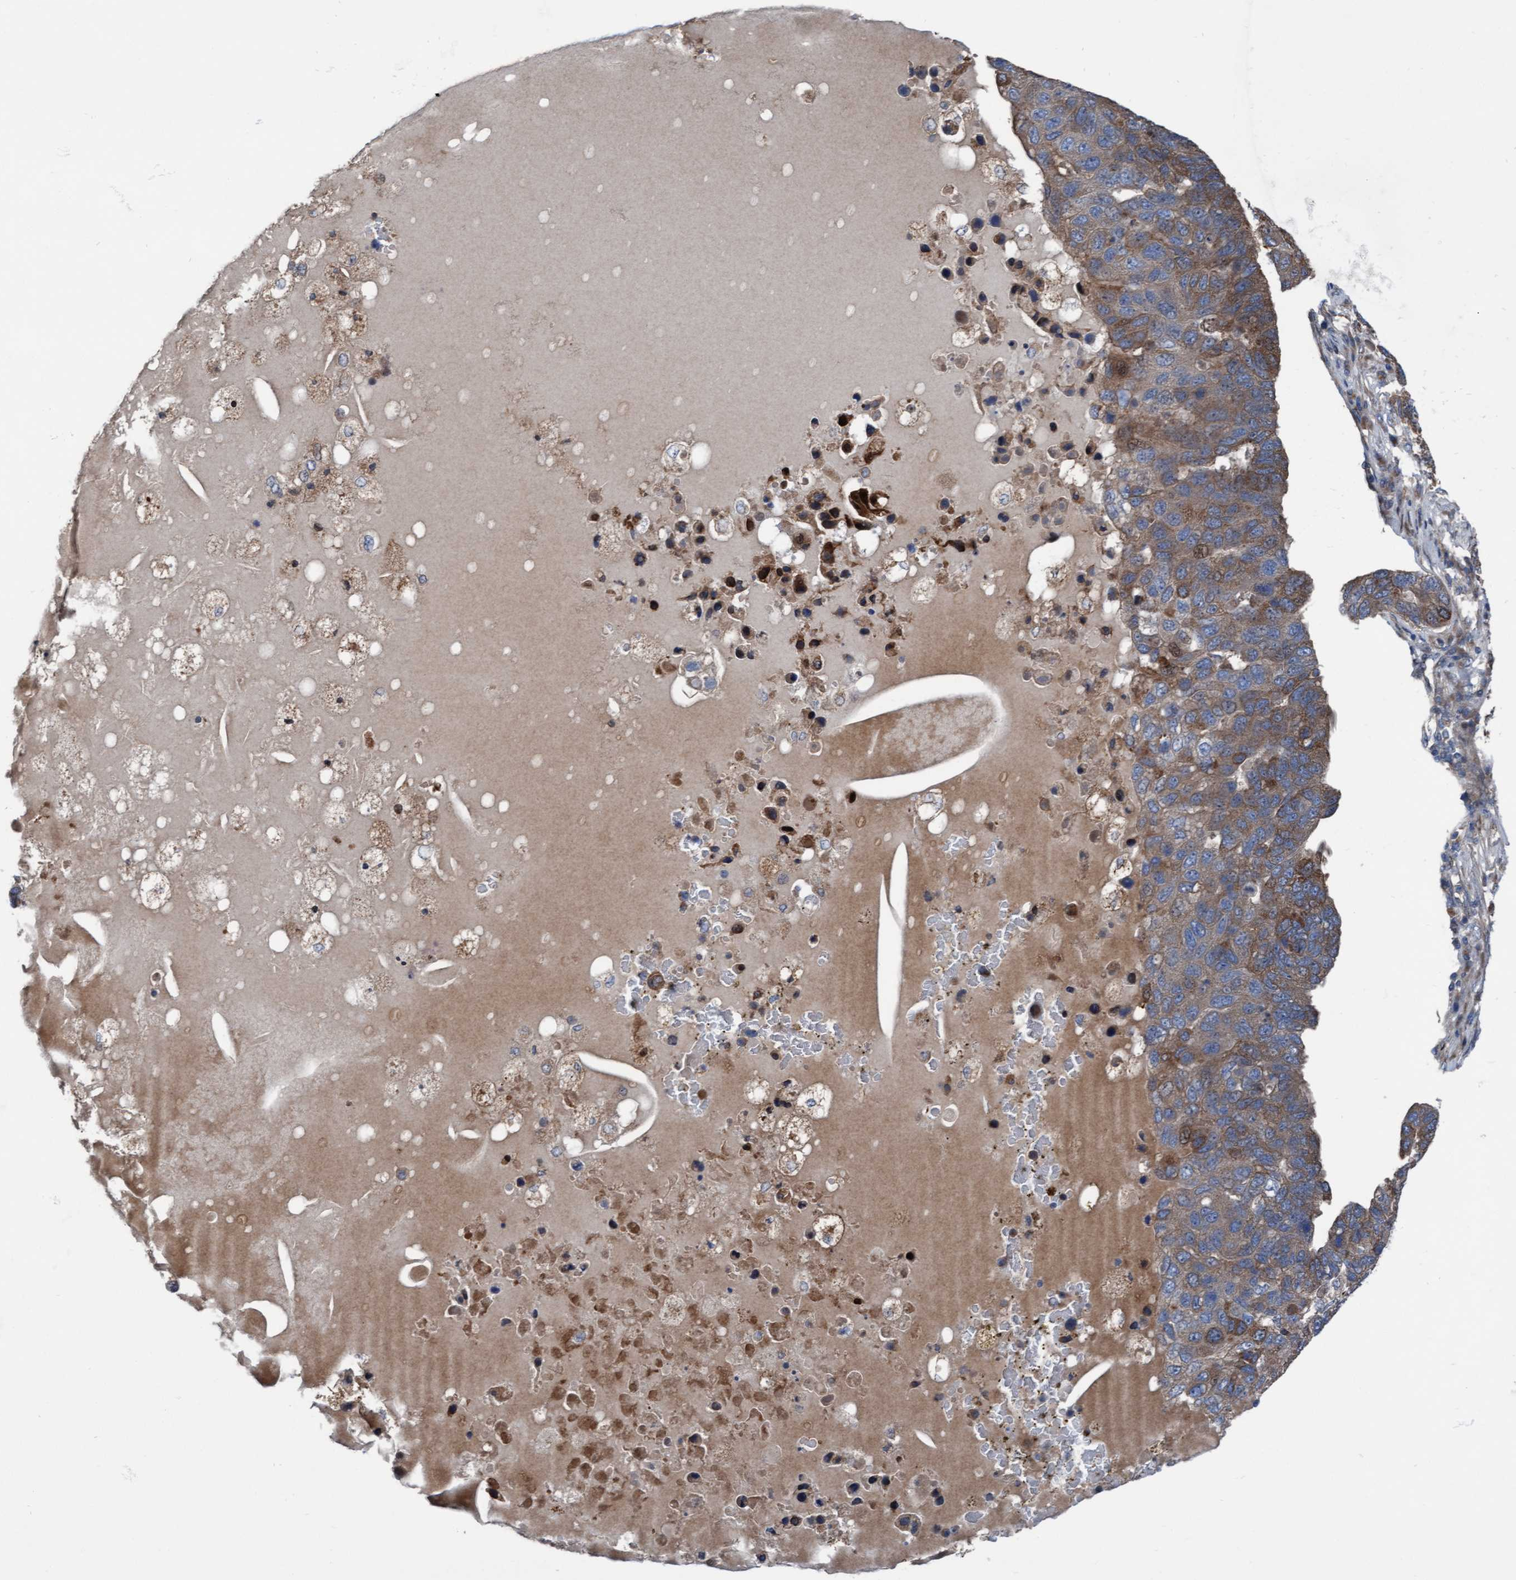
{"staining": {"intensity": "moderate", "quantity": ">75%", "location": "cytoplasmic/membranous"}, "tissue": "pancreatic cancer", "cell_type": "Tumor cells", "image_type": "cancer", "snomed": [{"axis": "morphology", "description": "Adenocarcinoma, NOS"}, {"axis": "topography", "description": "Pancreas"}], "caption": "Immunohistochemical staining of pancreatic cancer (adenocarcinoma) shows moderate cytoplasmic/membranous protein expression in approximately >75% of tumor cells. Nuclei are stained in blue.", "gene": "KLHL26", "patient": {"sex": "female", "age": 61}}